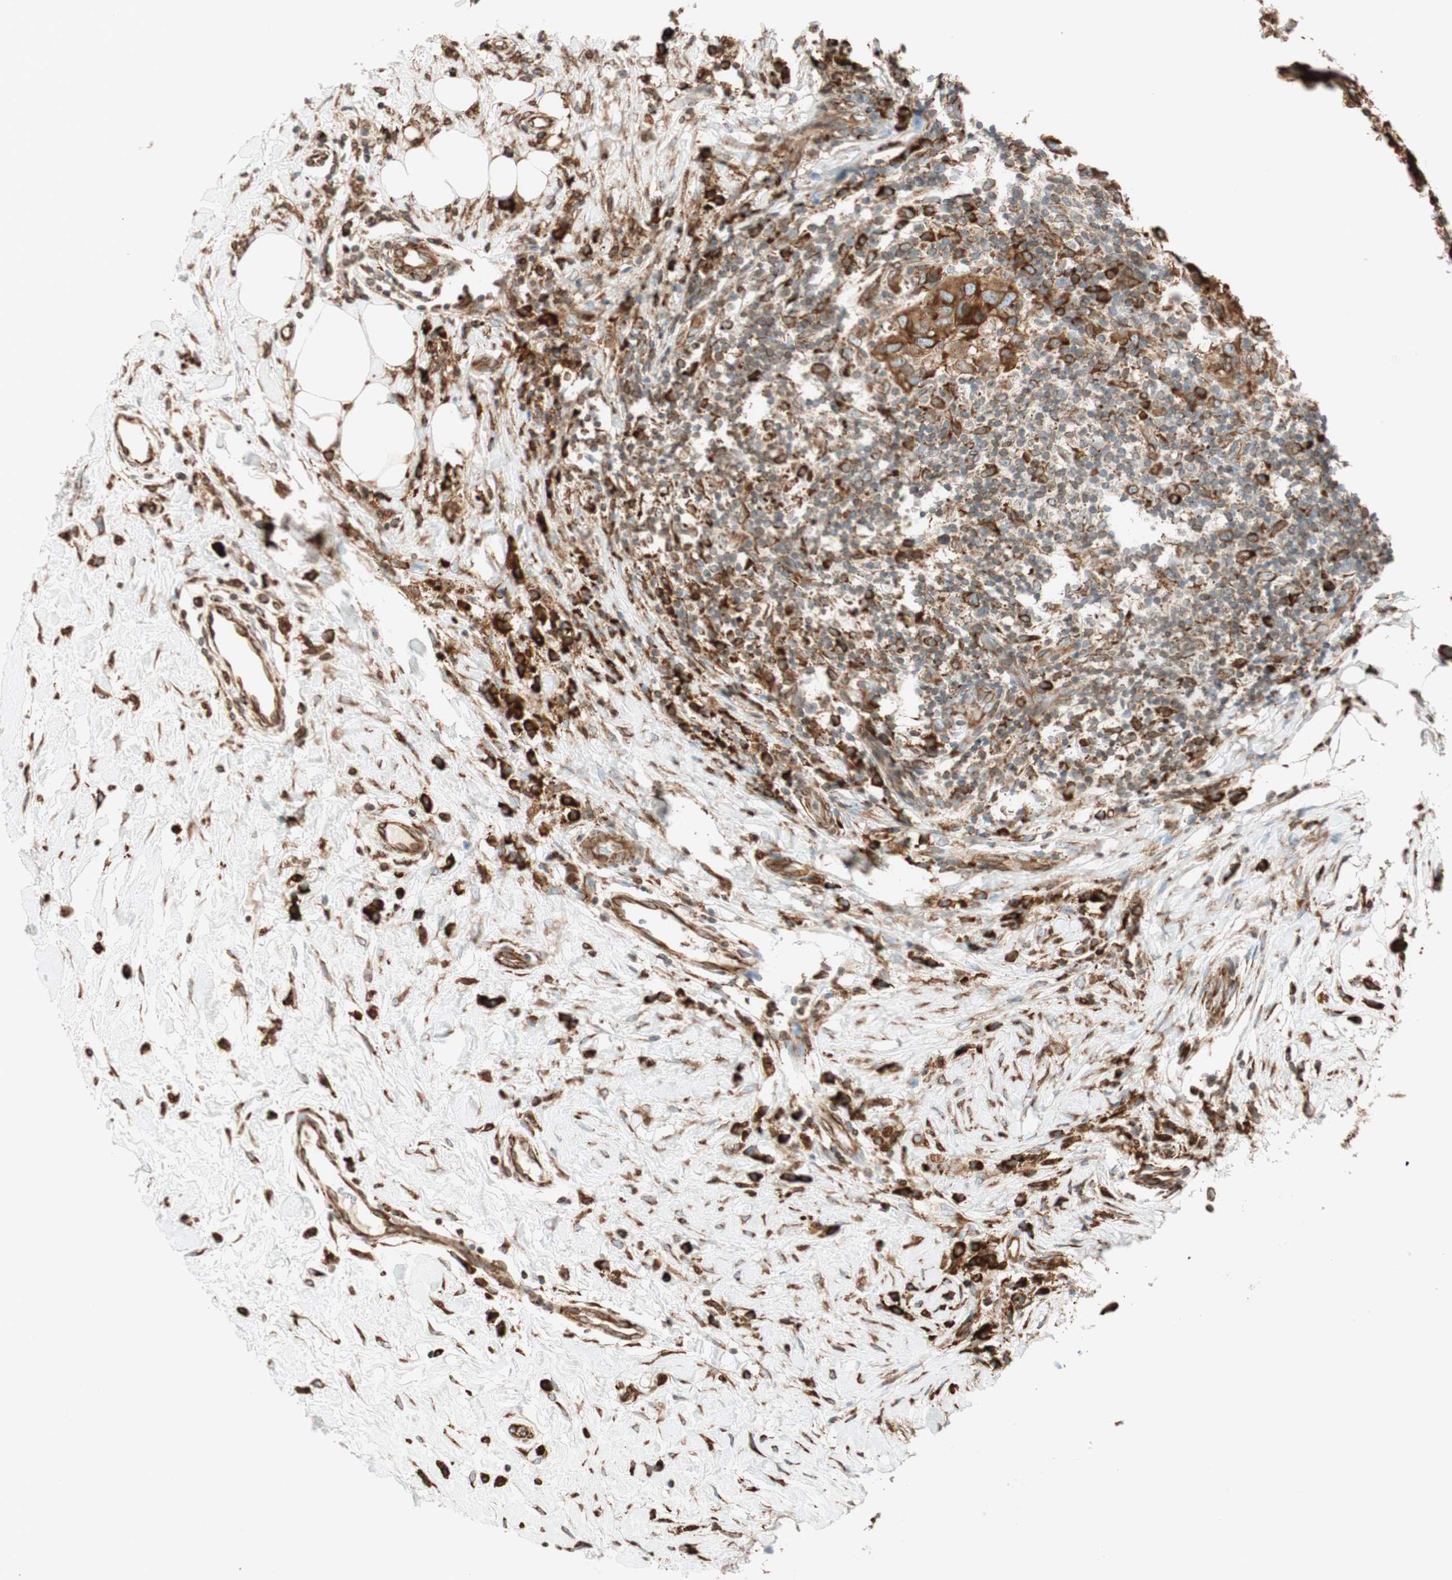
{"staining": {"intensity": "moderate", "quantity": ">75%", "location": "cytoplasmic/membranous"}, "tissue": "breast cancer", "cell_type": "Tumor cells", "image_type": "cancer", "snomed": [{"axis": "morphology", "description": "Duct carcinoma"}, {"axis": "topography", "description": "Breast"}], "caption": "This histopathology image exhibits immunohistochemistry staining of human breast infiltrating ductal carcinoma, with medium moderate cytoplasmic/membranous staining in approximately >75% of tumor cells.", "gene": "PRKCSH", "patient": {"sex": "female", "age": 37}}